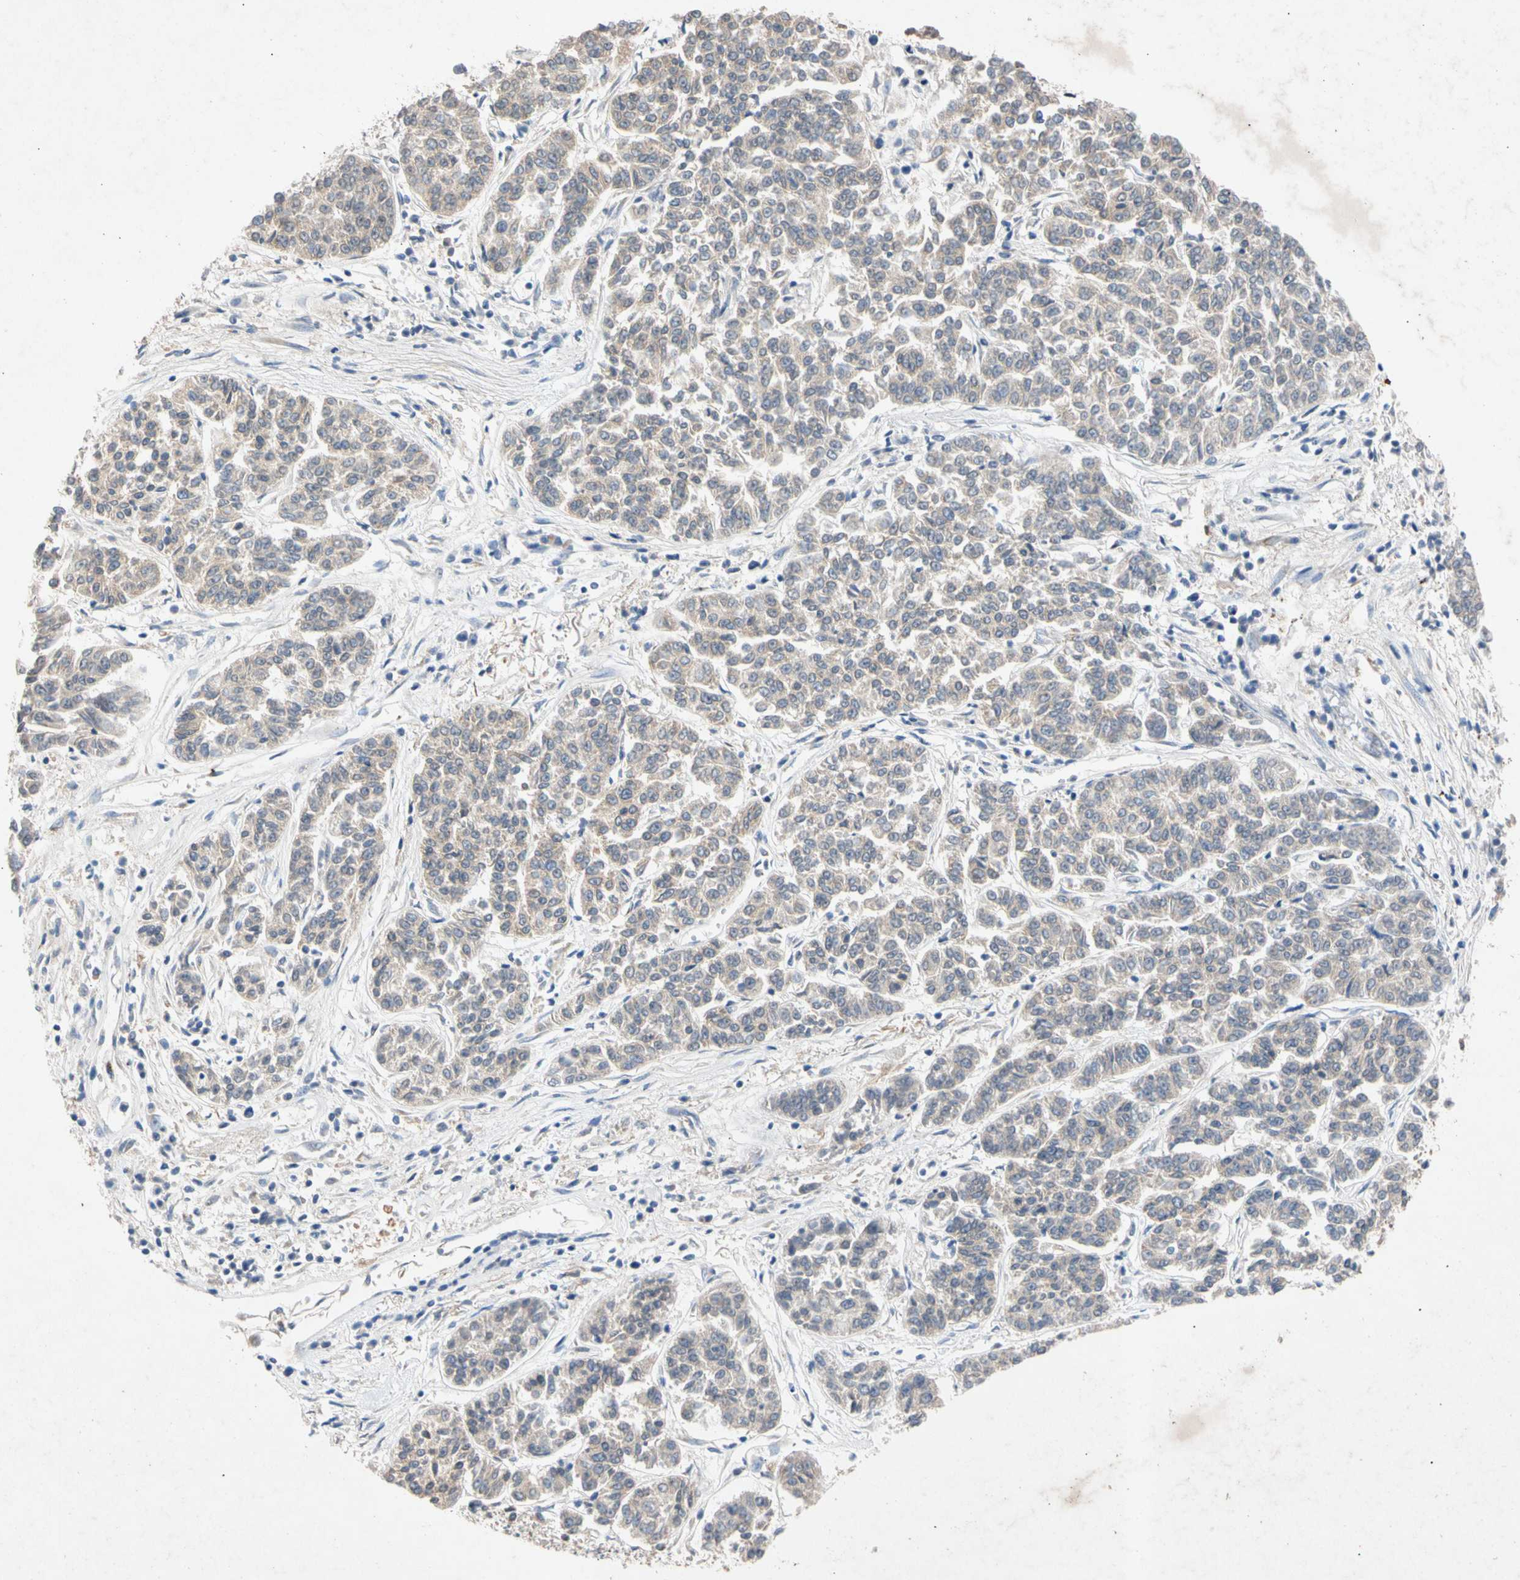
{"staining": {"intensity": "weak", "quantity": "25%-75%", "location": "cytoplasmic/membranous"}, "tissue": "lung cancer", "cell_type": "Tumor cells", "image_type": "cancer", "snomed": [{"axis": "morphology", "description": "Adenocarcinoma, NOS"}, {"axis": "topography", "description": "Lung"}], "caption": "Adenocarcinoma (lung) tissue shows weak cytoplasmic/membranous expression in approximately 25%-75% of tumor cells, visualized by immunohistochemistry.", "gene": "GASK1B", "patient": {"sex": "male", "age": 84}}